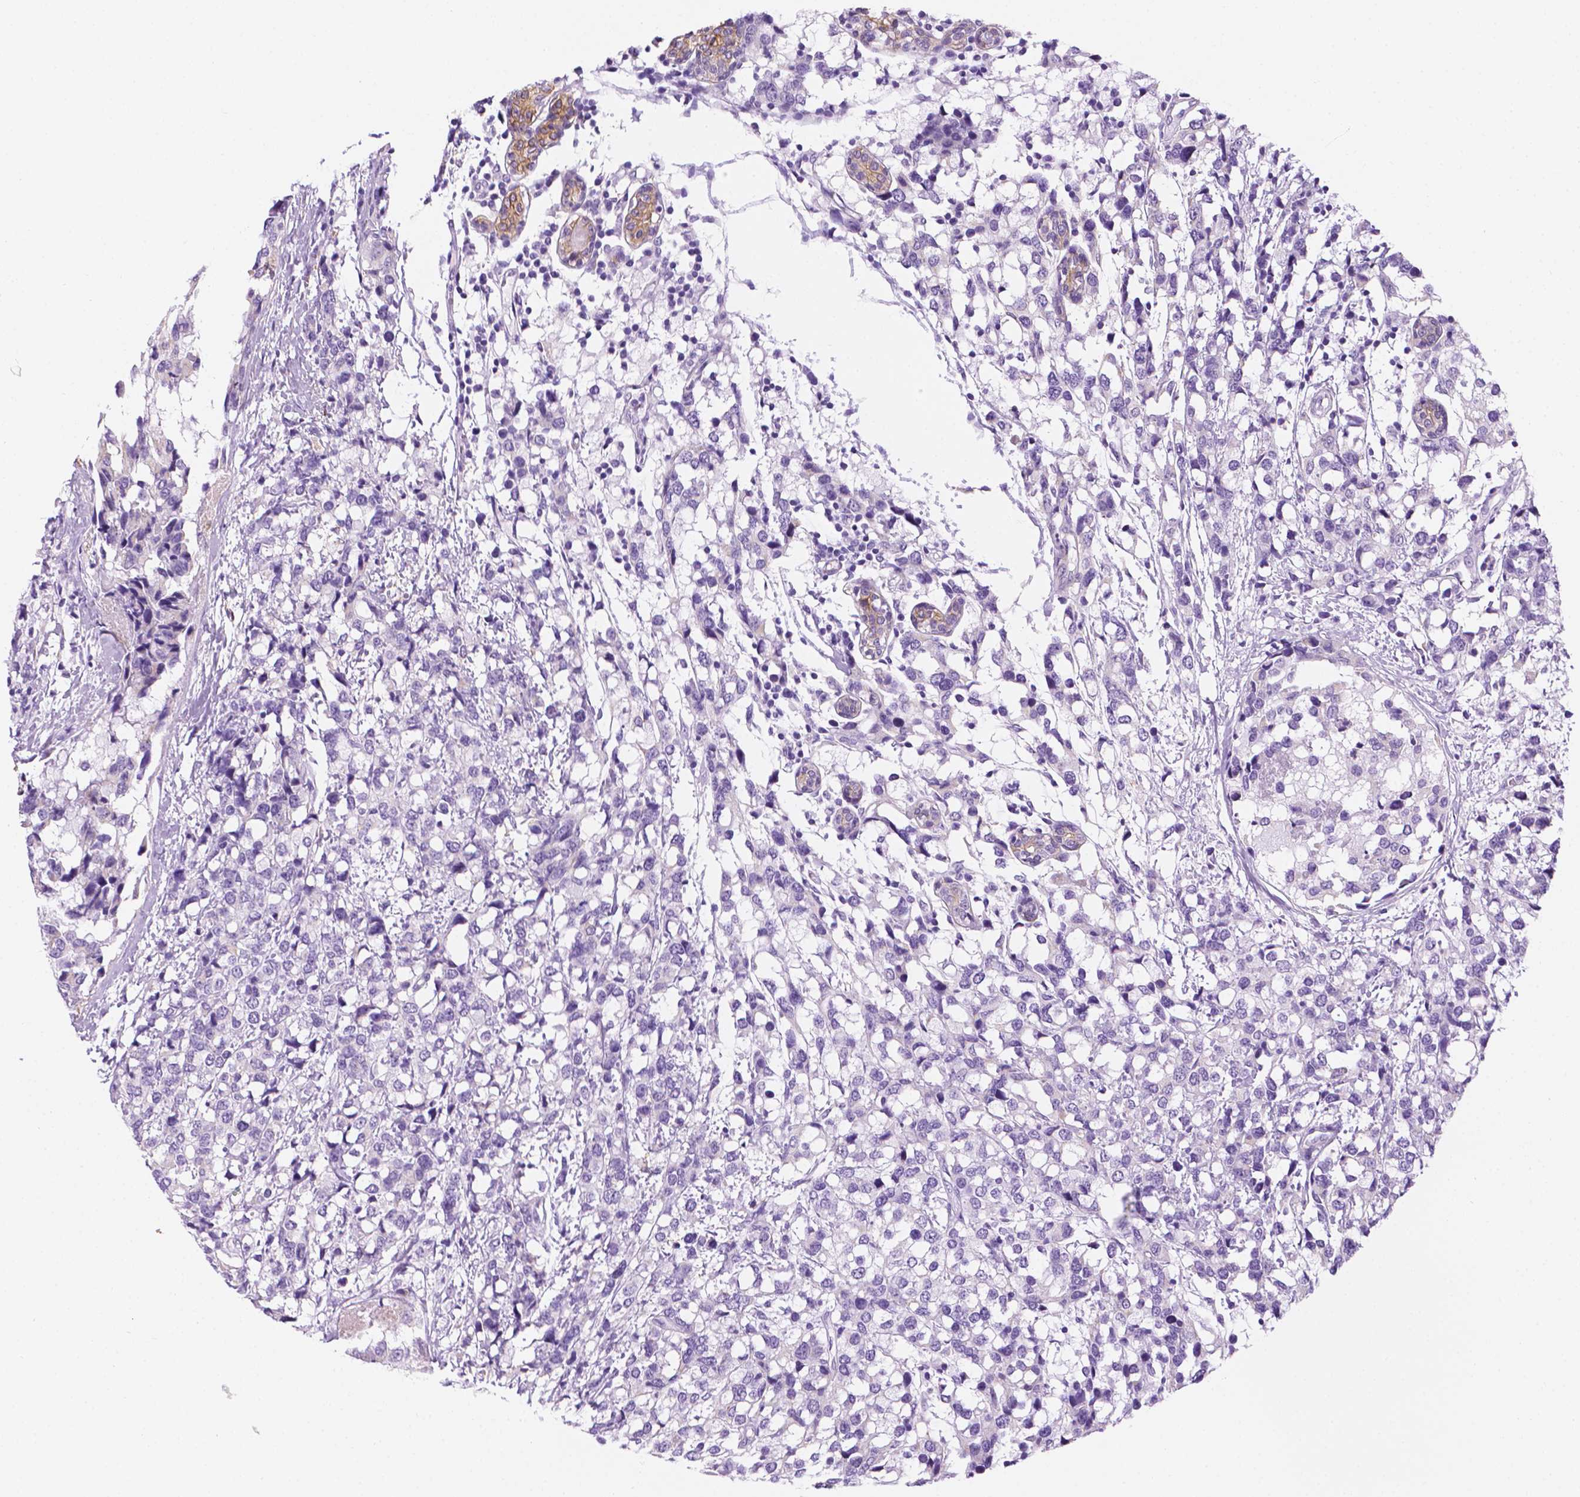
{"staining": {"intensity": "negative", "quantity": "none", "location": "none"}, "tissue": "breast cancer", "cell_type": "Tumor cells", "image_type": "cancer", "snomed": [{"axis": "morphology", "description": "Lobular carcinoma"}, {"axis": "topography", "description": "Breast"}], "caption": "Breast cancer was stained to show a protein in brown. There is no significant staining in tumor cells.", "gene": "PPL", "patient": {"sex": "female", "age": 59}}